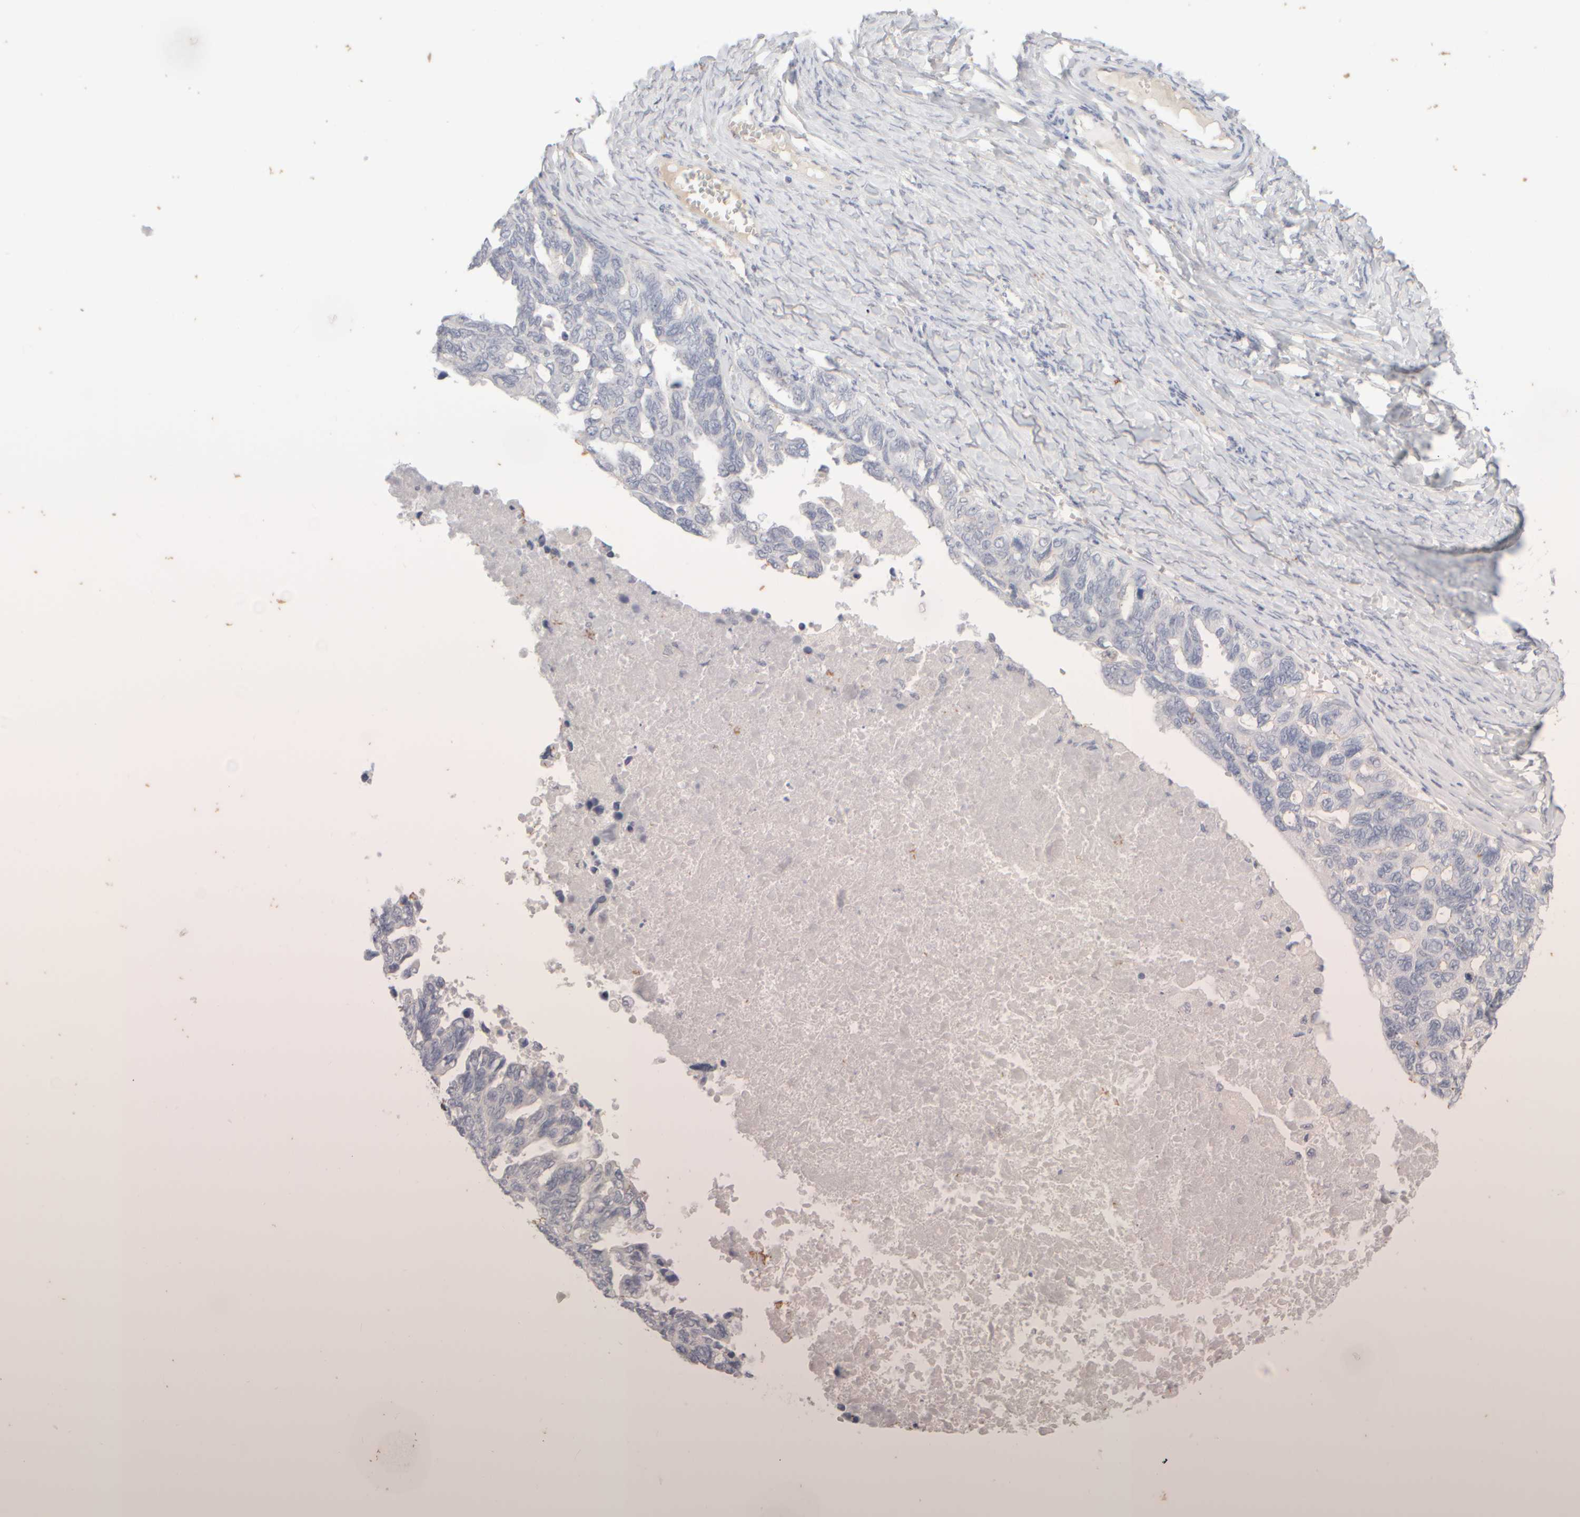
{"staining": {"intensity": "negative", "quantity": "none", "location": "none"}, "tissue": "ovarian cancer", "cell_type": "Tumor cells", "image_type": "cancer", "snomed": [{"axis": "morphology", "description": "Cystadenocarcinoma, serous, NOS"}, {"axis": "topography", "description": "Ovary"}], "caption": "A photomicrograph of human ovarian cancer is negative for staining in tumor cells.", "gene": "GOPC", "patient": {"sex": "female", "age": 79}}